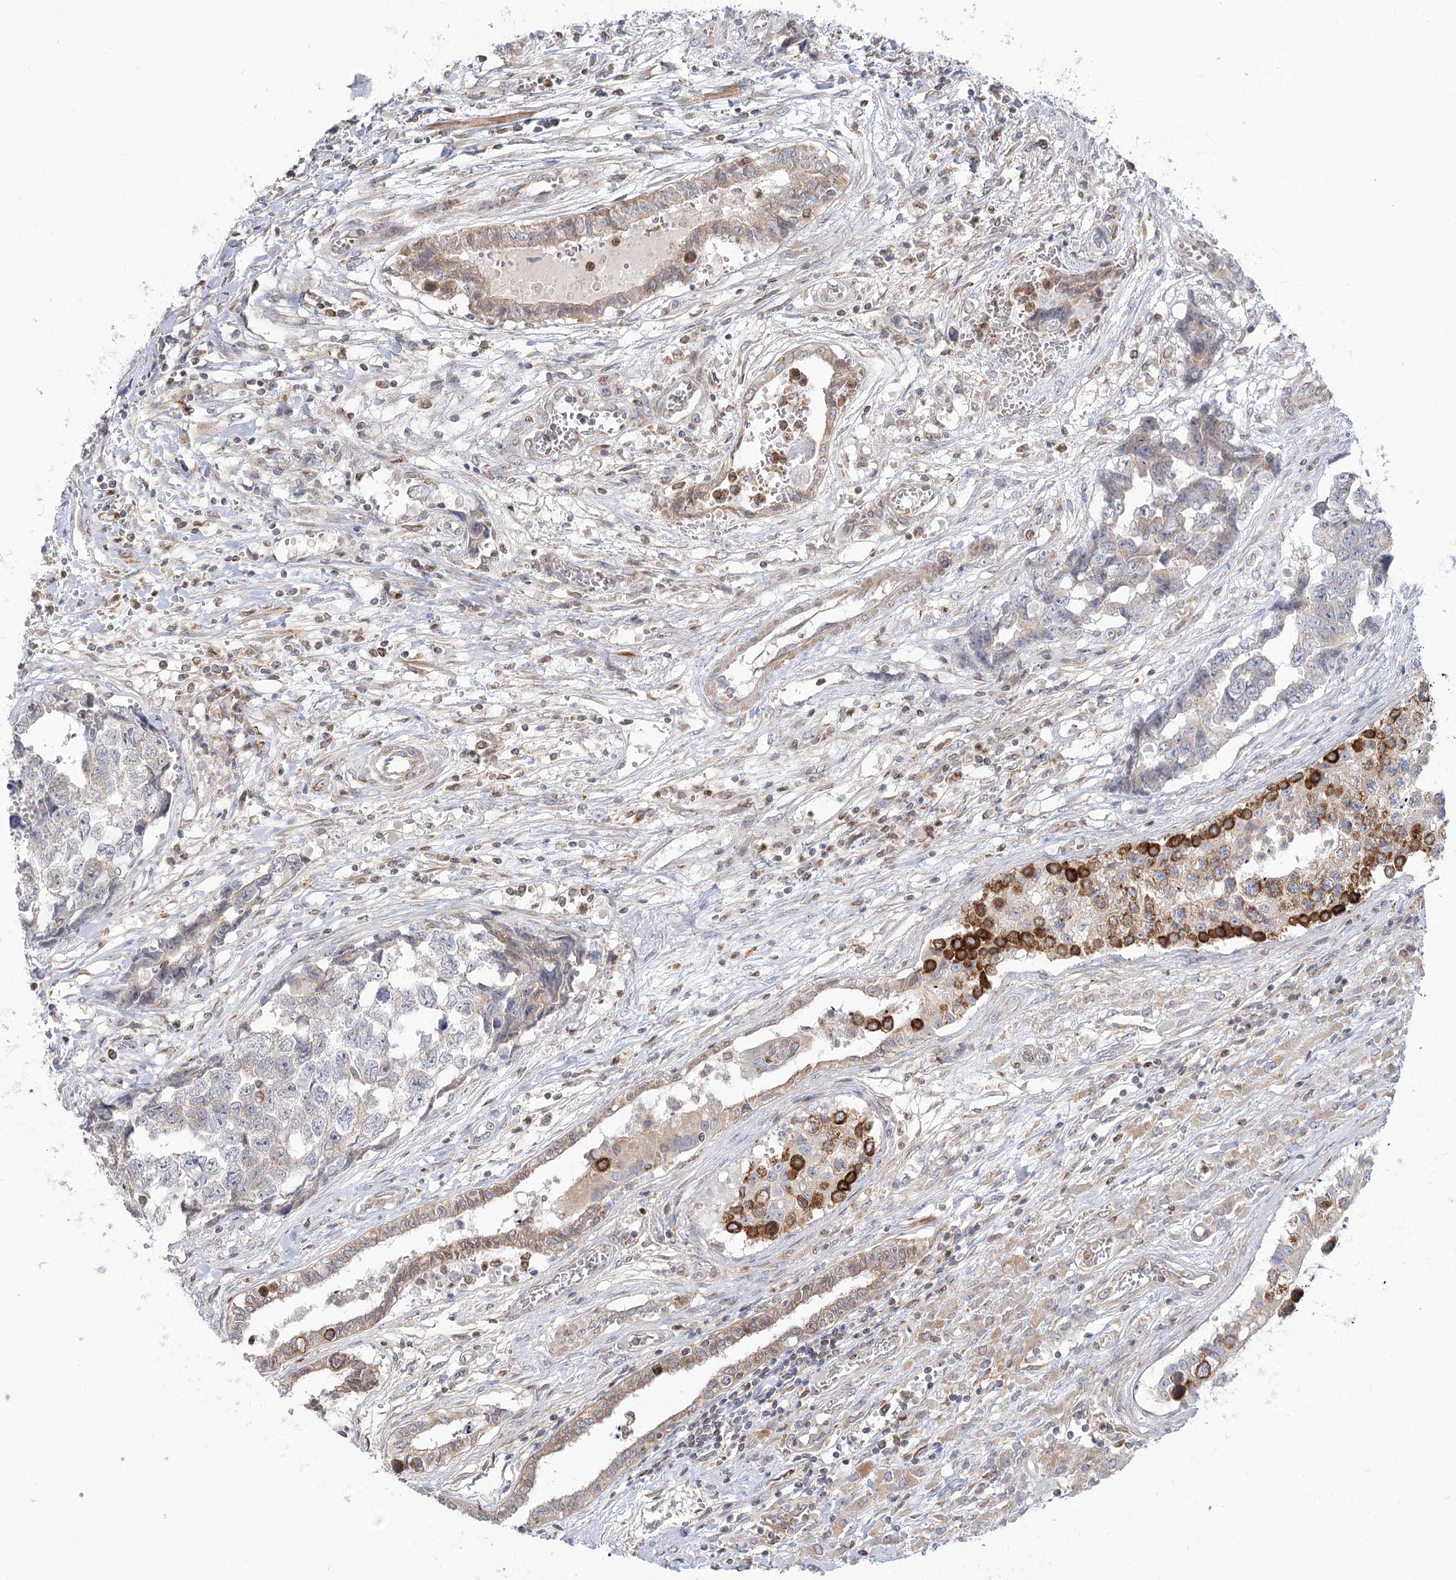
{"staining": {"intensity": "negative", "quantity": "none", "location": "none"}, "tissue": "testis cancer", "cell_type": "Tumor cells", "image_type": "cancer", "snomed": [{"axis": "morphology", "description": "Carcinoma, Embryonal, NOS"}, {"axis": "topography", "description": "Testis"}], "caption": "Immunohistochemical staining of human testis cancer (embryonal carcinoma) demonstrates no significant positivity in tumor cells. (DAB immunohistochemistry (IHC), high magnification).", "gene": "MTMR3", "patient": {"sex": "male", "age": 31}}